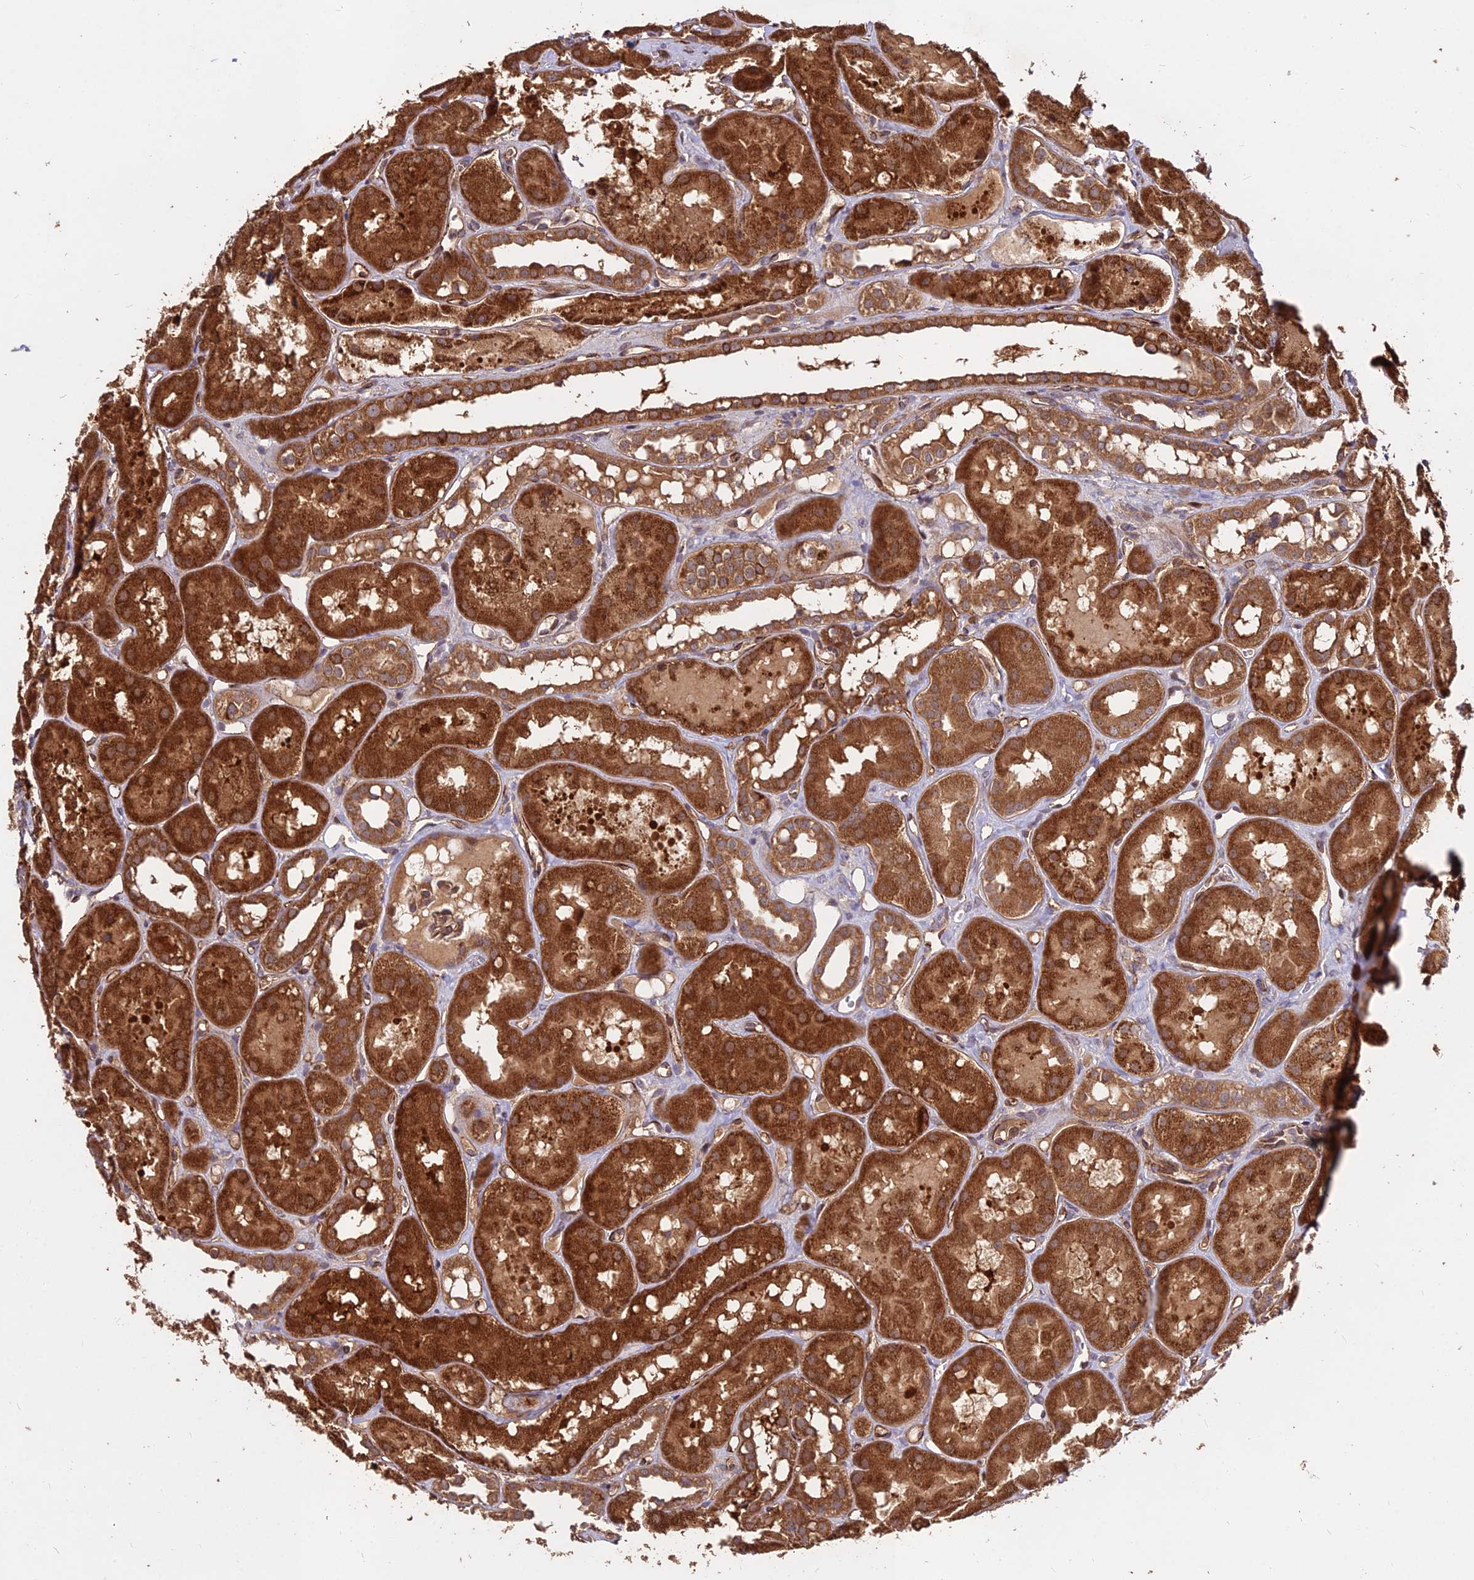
{"staining": {"intensity": "moderate", "quantity": "25%-75%", "location": "cytoplasmic/membranous"}, "tissue": "kidney", "cell_type": "Cells in glomeruli", "image_type": "normal", "snomed": [{"axis": "morphology", "description": "Normal tissue, NOS"}, {"axis": "topography", "description": "Kidney"}], "caption": "Cells in glomeruli exhibit medium levels of moderate cytoplasmic/membranous positivity in approximately 25%-75% of cells in benign human kidney. Nuclei are stained in blue.", "gene": "GRTP1", "patient": {"sex": "male", "age": 16}}